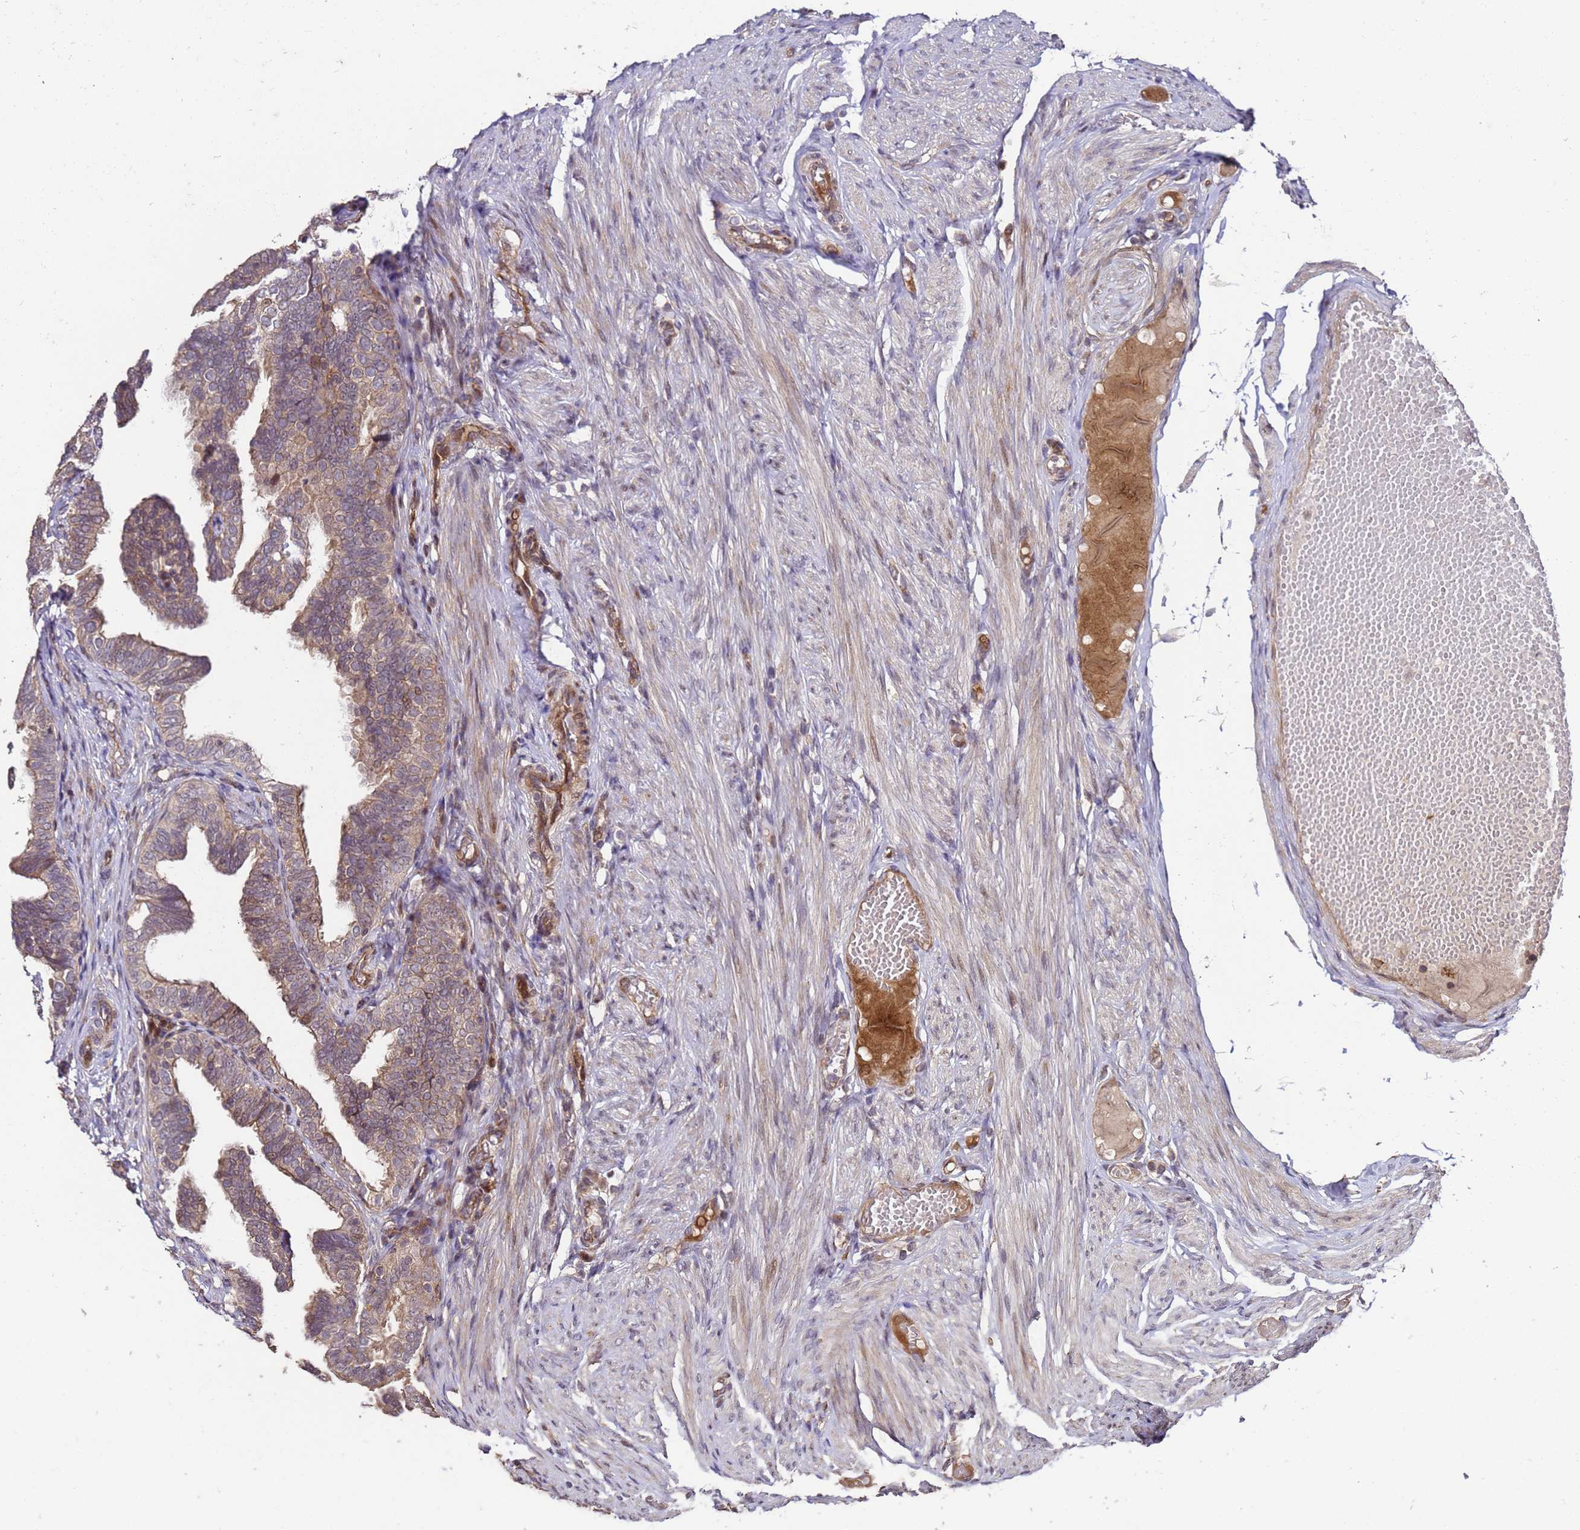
{"staining": {"intensity": "weak", "quantity": "25%-75%", "location": "cytoplasmic/membranous,nuclear"}, "tissue": "fallopian tube", "cell_type": "Glandular cells", "image_type": "normal", "snomed": [{"axis": "morphology", "description": "Normal tissue, NOS"}, {"axis": "topography", "description": "Fallopian tube"}], "caption": "Human fallopian tube stained with a brown dye exhibits weak cytoplasmic/membranous,nuclear positive expression in approximately 25%-75% of glandular cells.", "gene": "PRODH", "patient": {"sex": "female", "age": 39}}